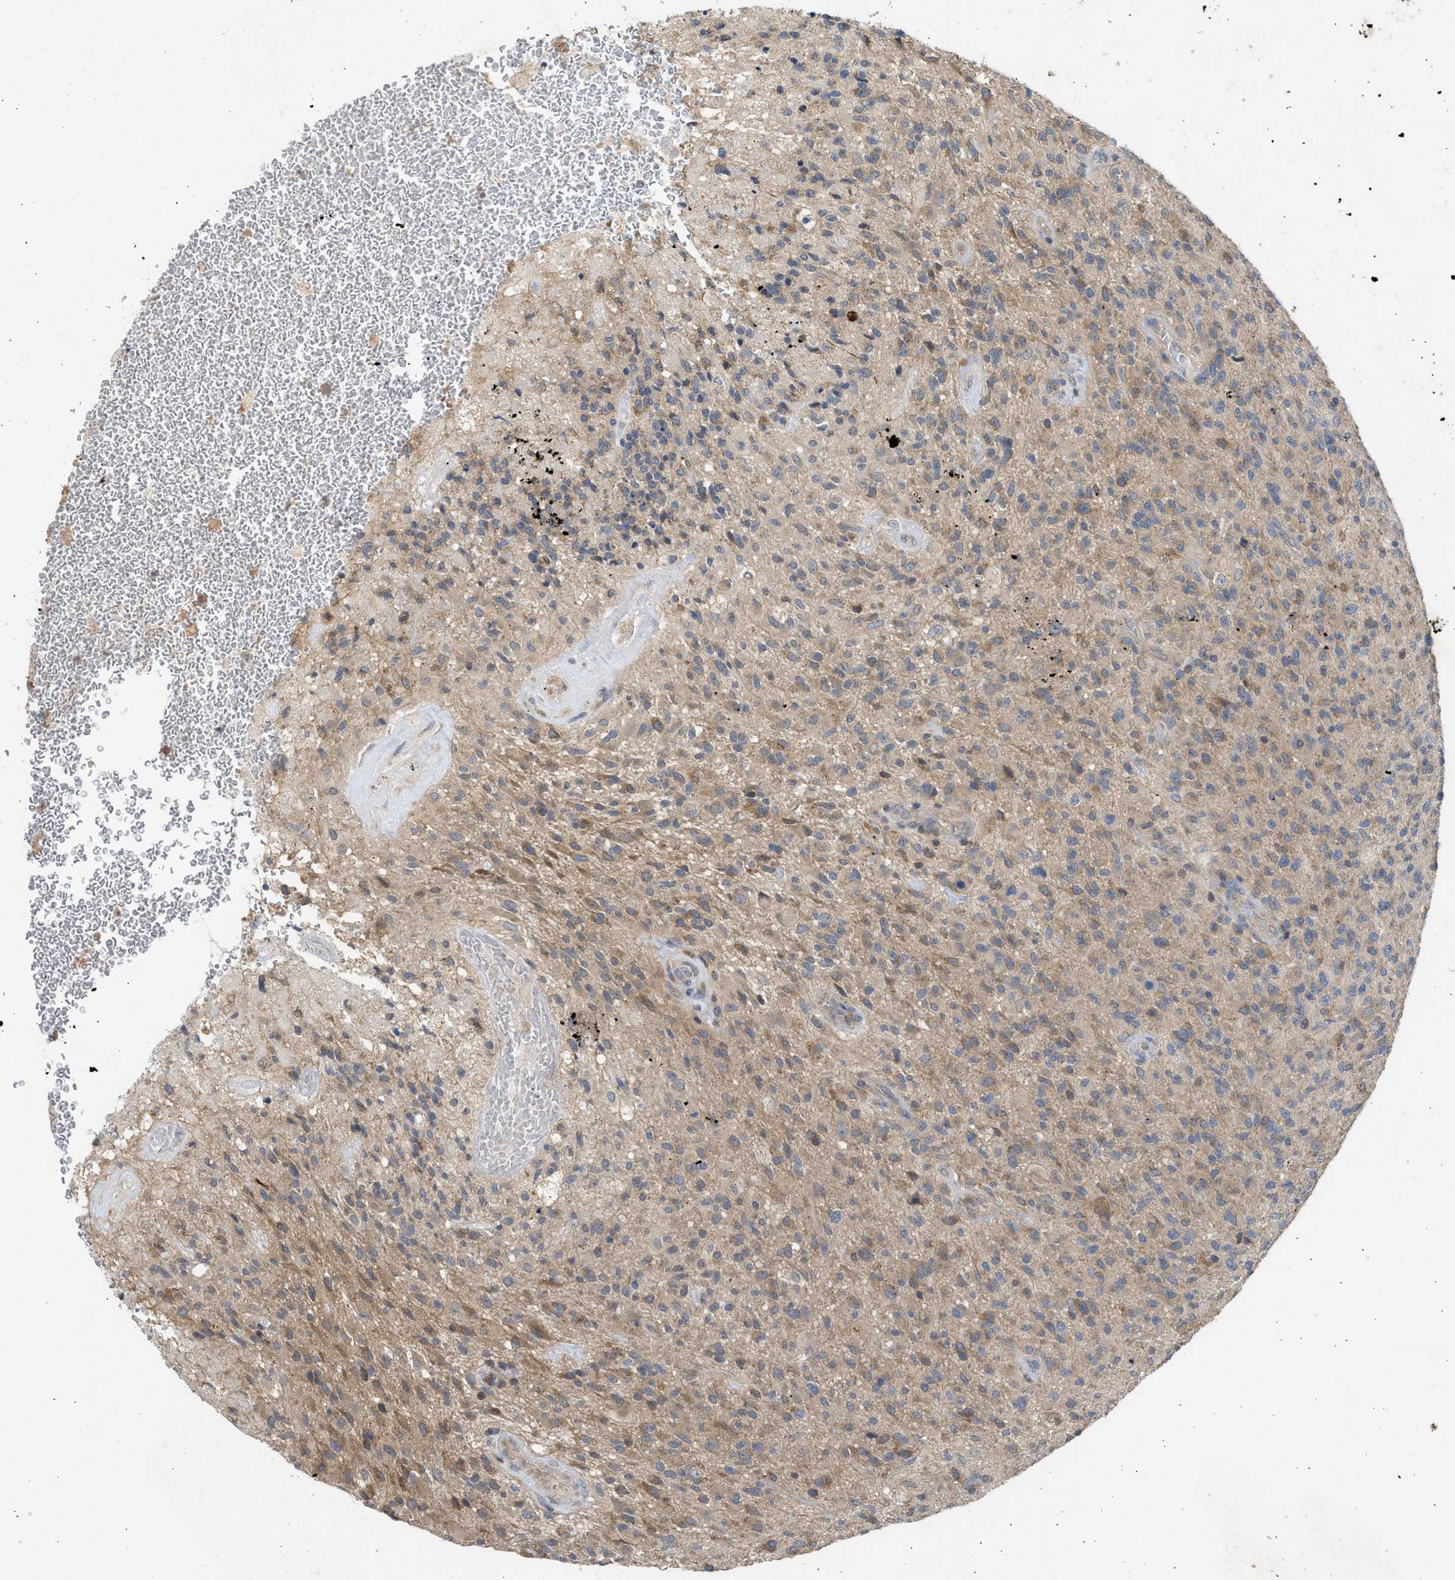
{"staining": {"intensity": "moderate", "quantity": ">75%", "location": "cytoplasmic/membranous"}, "tissue": "glioma", "cell_type": "Tumor cells", "image_type": "cancer", "snomed": [{"axis": "morphology", "description": "Glioma, malignant, High grade"}, {"axis": "topography", "description": "Brain"}], "caption": "Immunohistochemistry (IHC) staining of glioma, which reveals medium levels of moderate cytoplasmic/membranous expression in about >75% of tumor cells indicating moderate cytoplasmic/membranous protein positivity. The staining was performed using DAB (3,3'-diaminobenzidine) (brown) for protein detection and nuclei were counterstained in hematoxylin (blue).", "gene": "CYP1A1", "patient": {"sex": "male", "age": 71}}